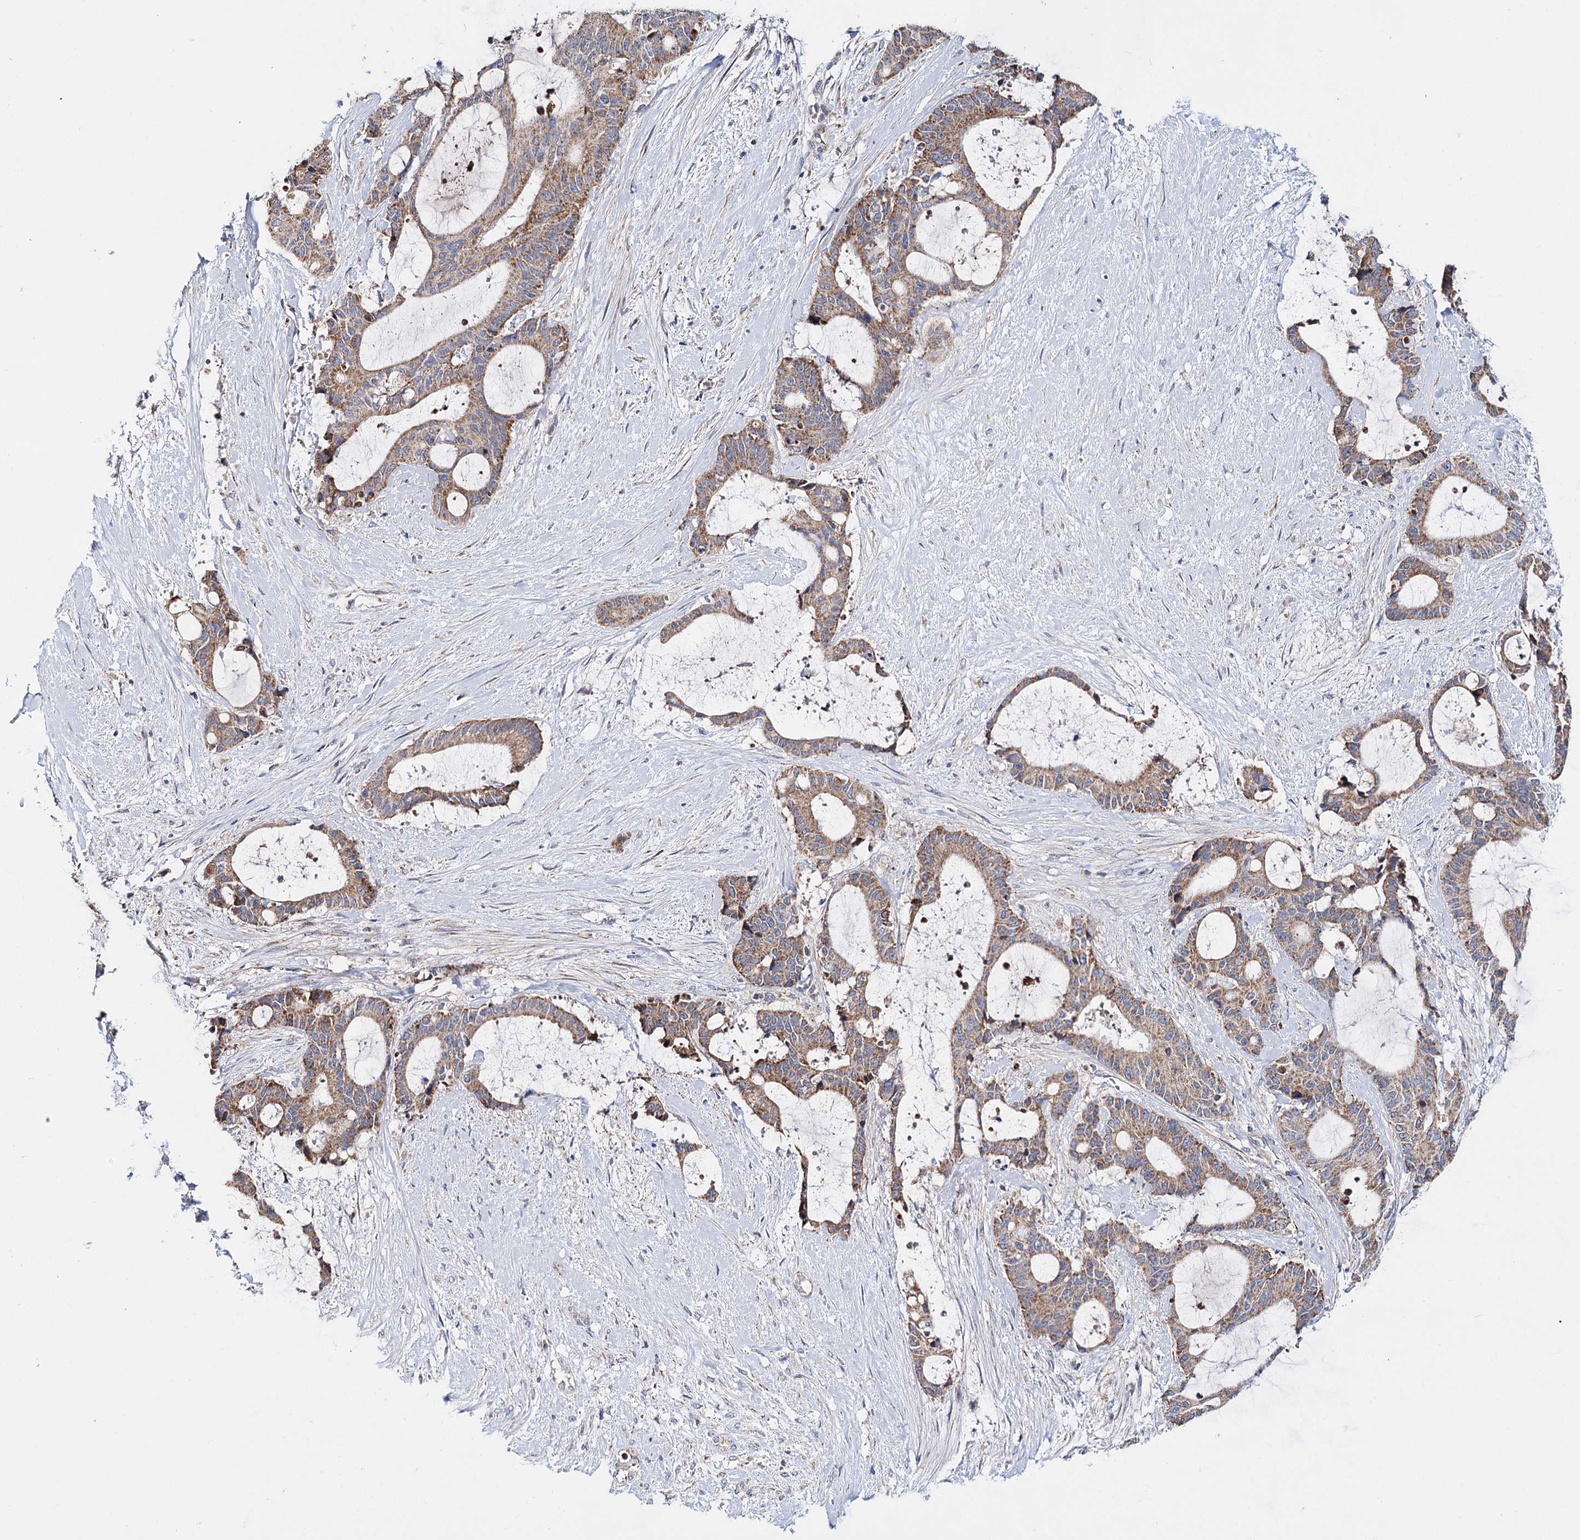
{"staining": {"intensity": "moderate", "quantity": ">75%", "location": "cytoplasmic/membranous"}, "tissue": "liver cancer", "cell_type": "Tumor cells", "image_type": "cancer", "snomed": [{"axis": "morphology", "description": "Normal tissue, NOS"}, {"axis": "morphology", "description": "Cholangiocarcinoma"}, {"axis": "topography", "description": "Liver"}, {"axis": "topography", "description": "Peripheral nerve tissue"}], "caption": "A photomicrograph of human liver cancer (cholangiocarcinoma) stained for a protein displays moderate cytoplasmic/membranous brown staining in tumor cells.", "gene": "CFAP46", "patient": {"sex": "female", "age": 73}}